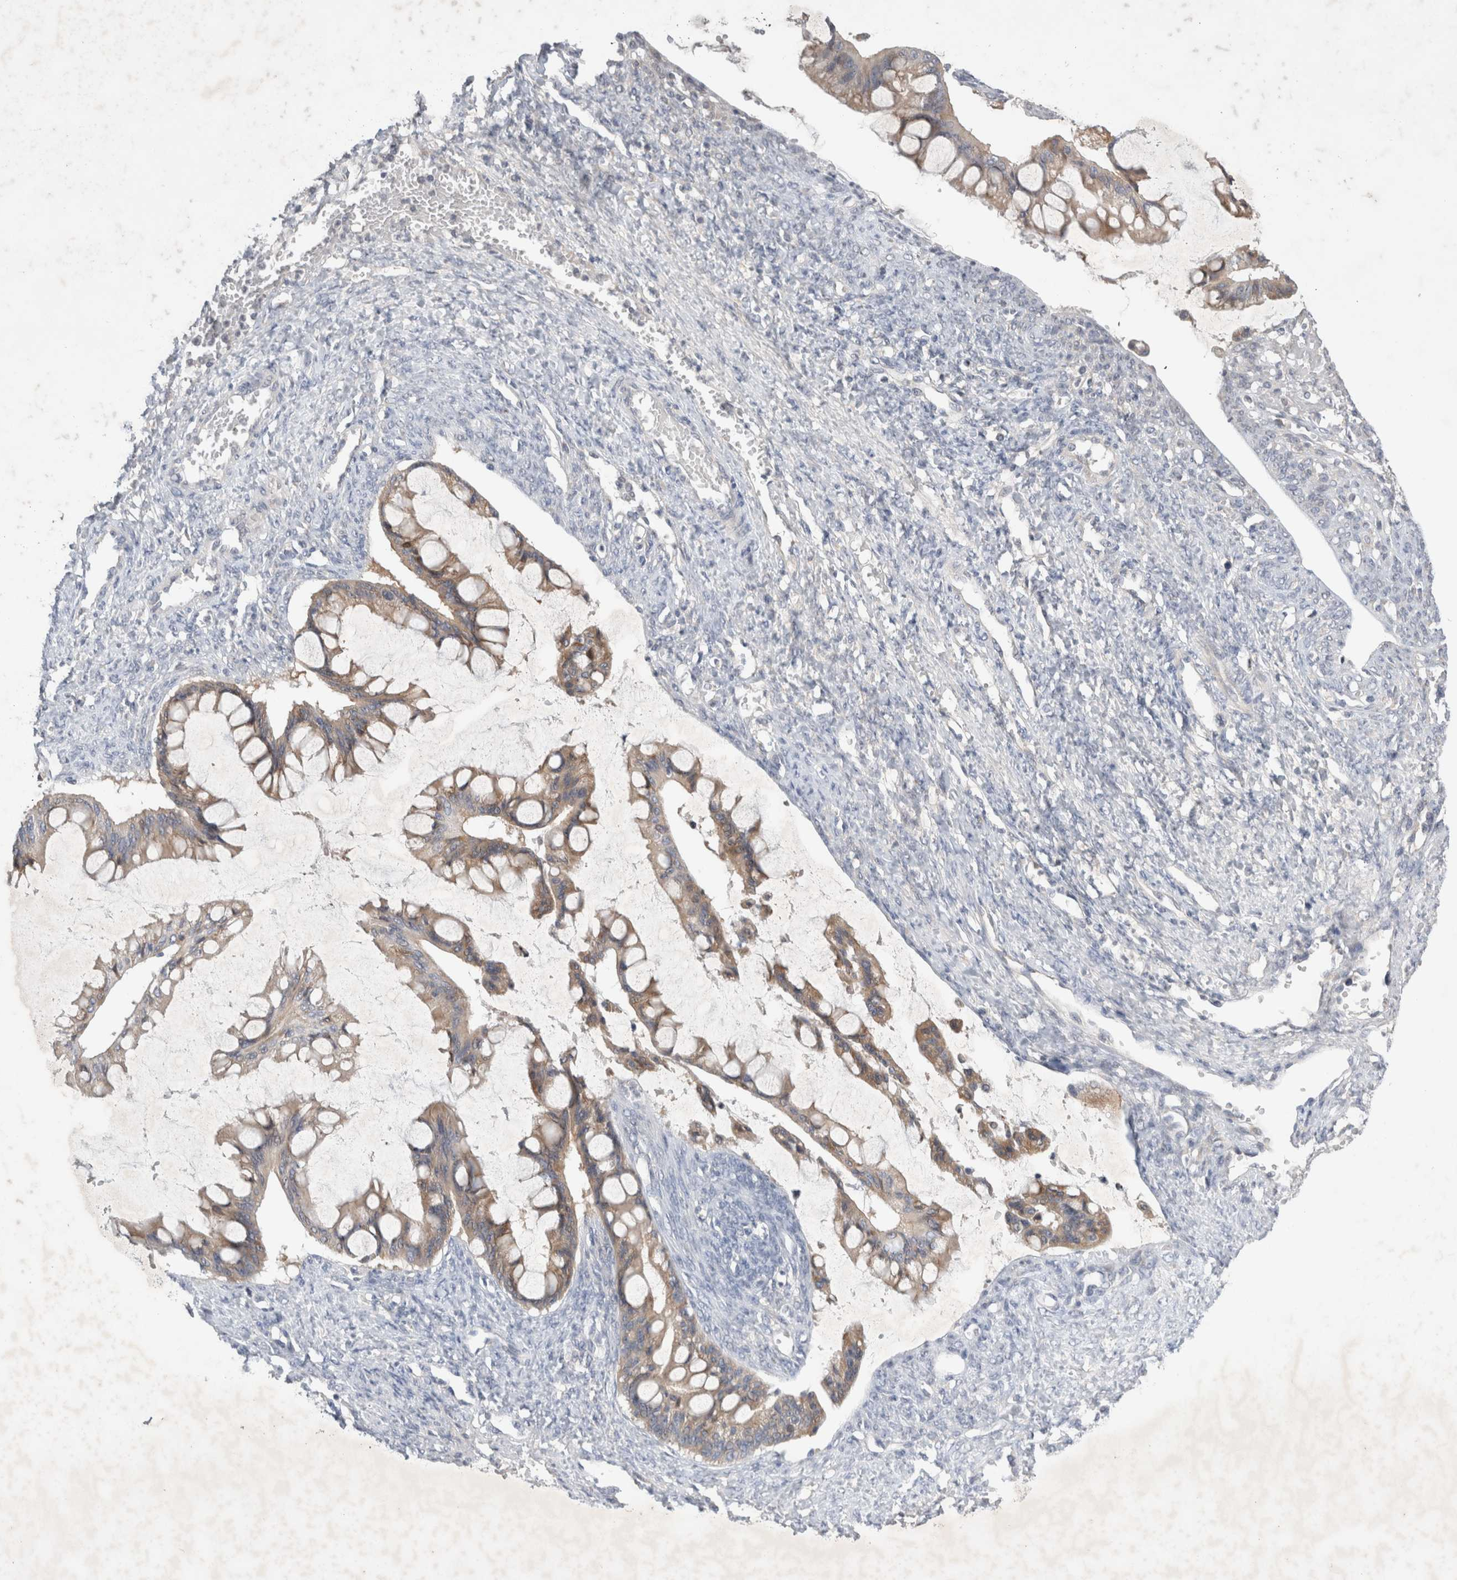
{"staining": {"intensity": "weak", "quantity": ">75%", "location": "cytoplasmic/membranous"}, "tissue": "ovarian cancer", "cell_type": "Tumor cells", "image_type": "cancer", "snomed": [{"axis": "morphology", "description": "Cystadenocarcinoma, mucinous, NOS"}, {"axis": "topography", "description": "Ovary"}], "caption": "This is an image of immunohistochemistry staining of mucinous cystadenocarcinoma (ovarian), which shows weak positivity in the cytoplasmic/membranous of tumor cells.", "gene": "NEDD4L", "patient": {"sex": "female", "age": 73}}